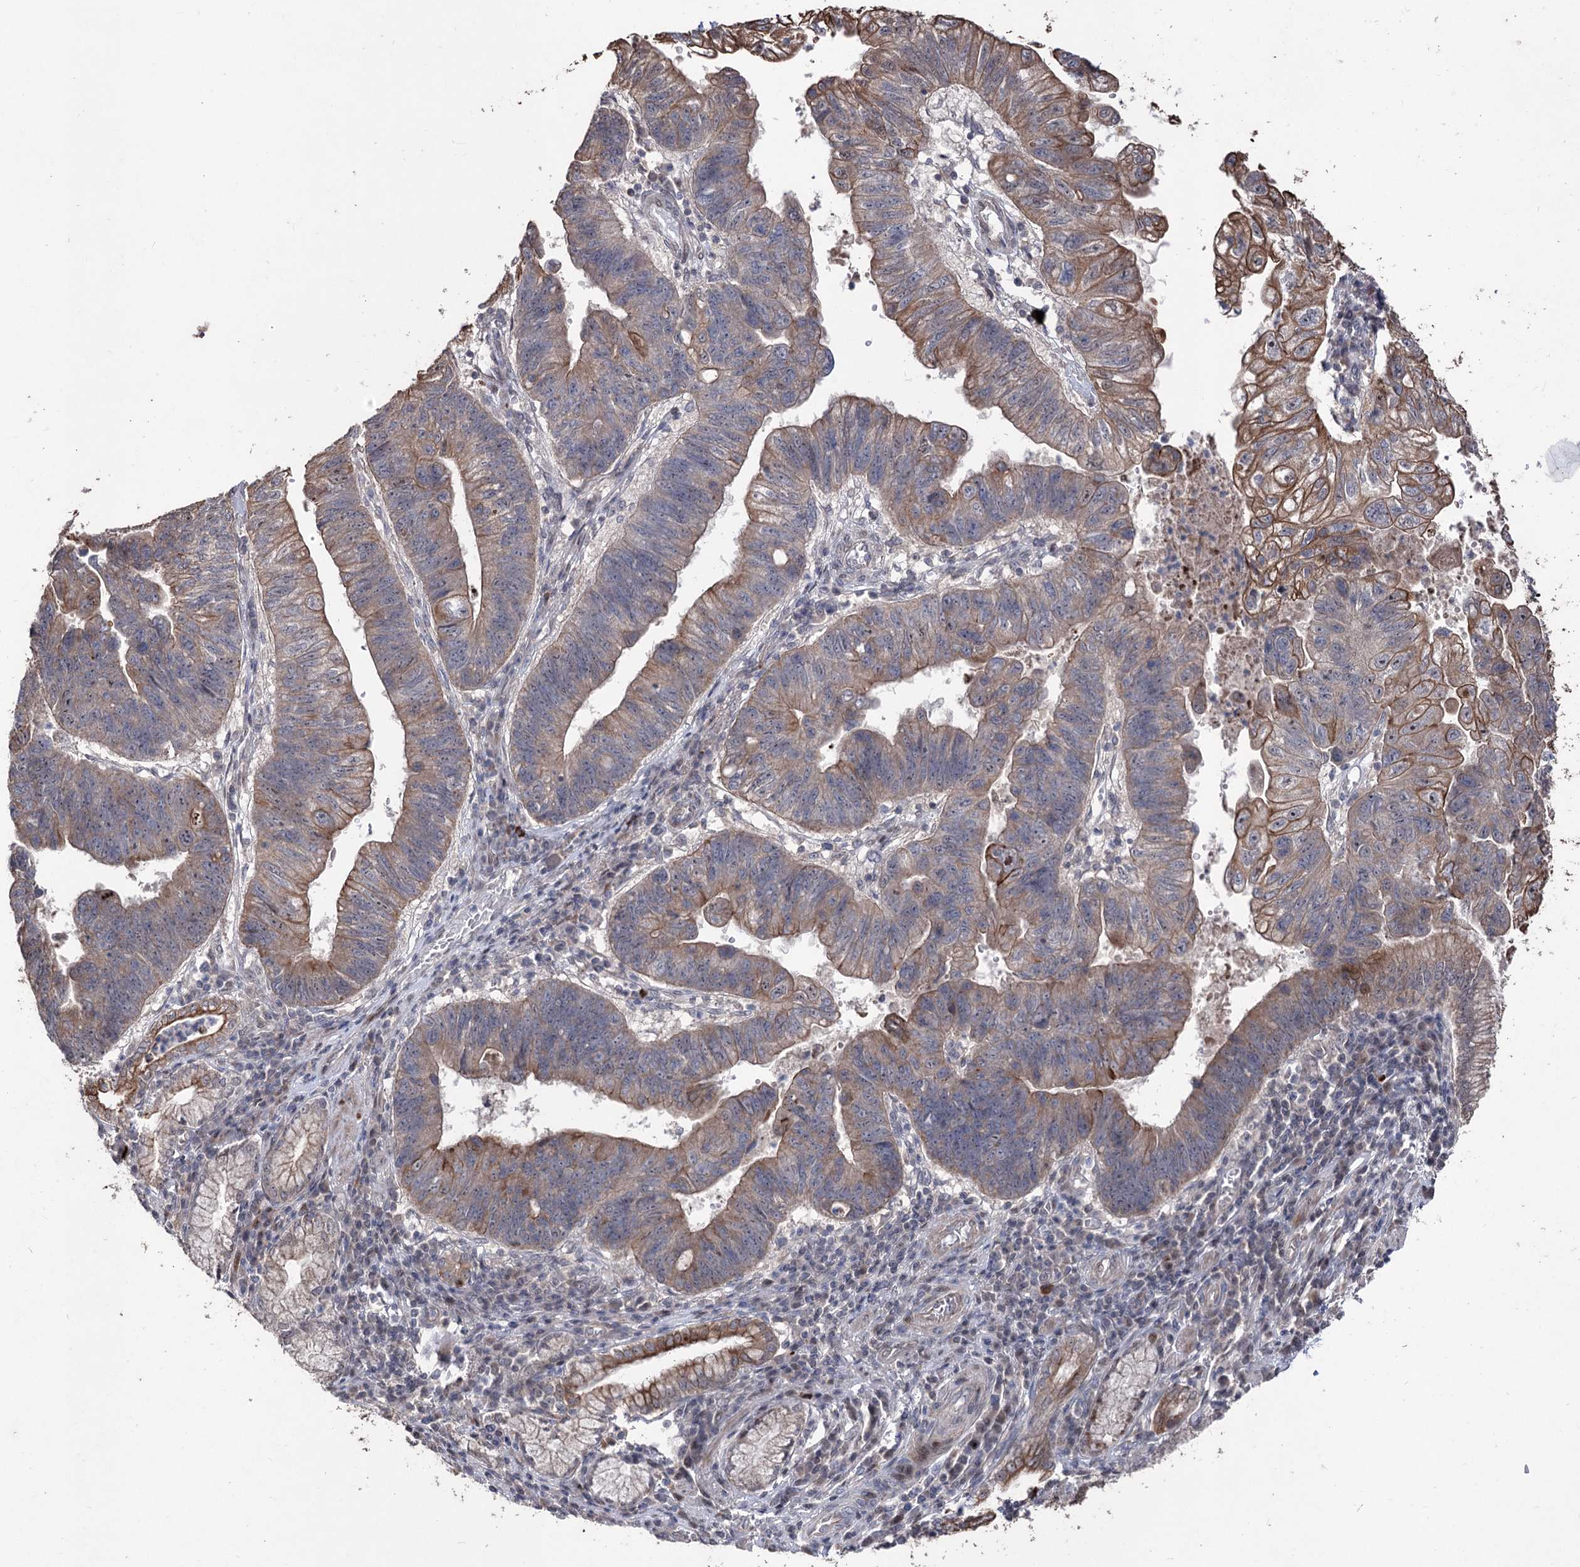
{"staining": {"intensity": "moderate", "quantity": "25%-75%", "location": "cytoplasmic/membranous"}, "tissue": "stomach cancer", "cell_type": "Tumor cells", "image_type": "cancer", "snomed": [{"axis": "morphology", "description": "Adenocarcinoma, NOS"}, {"axis": "topography", "description": "Stomach"}], "caption": "A brown stain shows moderate cytoplasmic/membranous staining of a protein in human adenocarcinoma (stomach) tumor cells.", "gene": "CPNE8", "patient": {"sex": "male", "age": 59}}